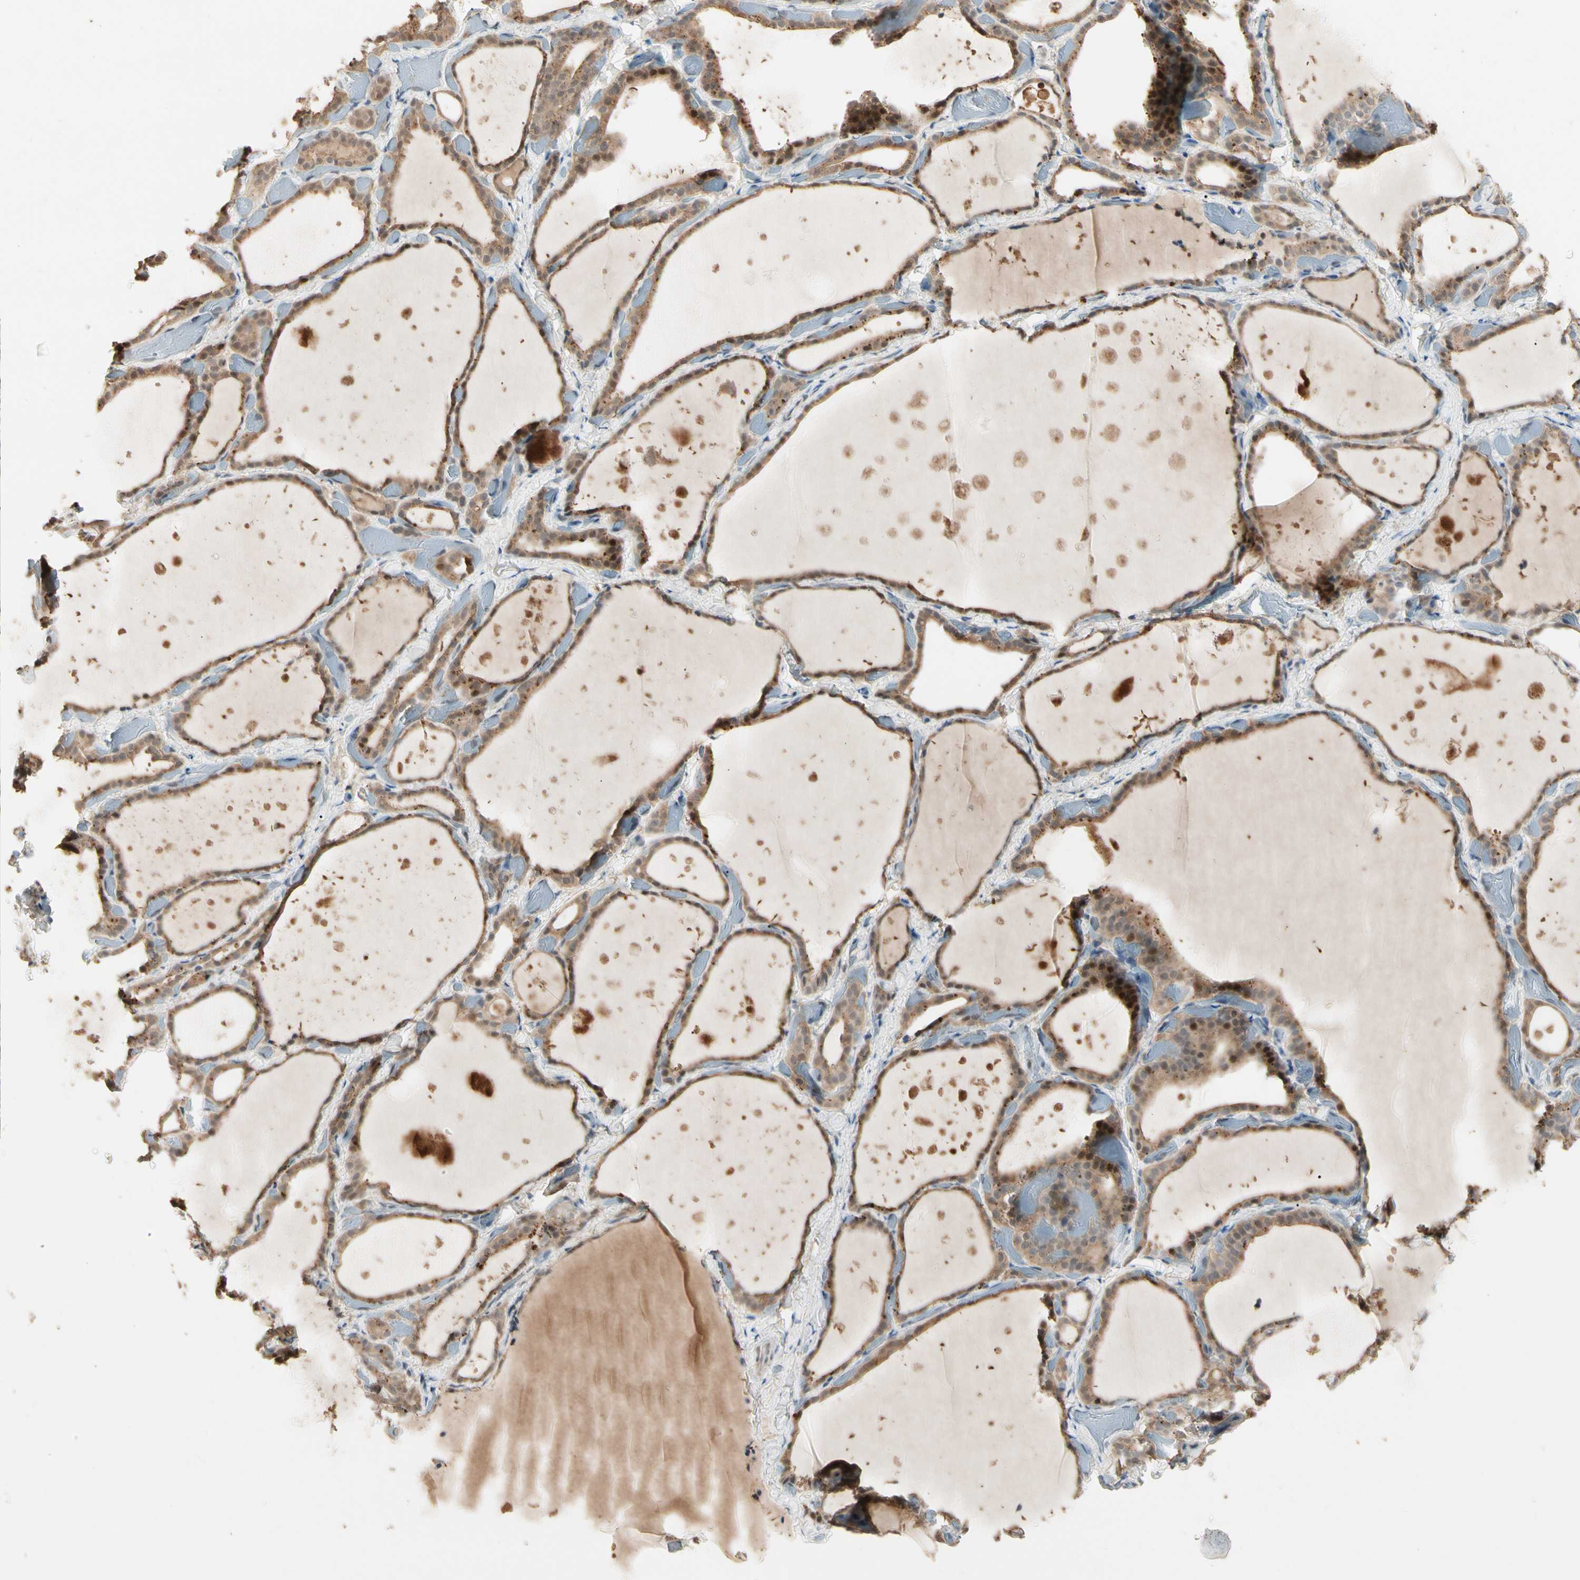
{"staining": {"intensity": "moderate", "quantity": ">75%", "location": "cytoplasmic/membranous,nuclear"}, "tissue": "thyroid gland", "cell_type": "Glandular cells", "image_type": "normal", "snomed": [{"axis": "morphology", "description": "Normal tissue, NOS"}, {"axis": "topography", "description": "Thyroid gland"}], "caption": "This histopathology image displays immunohistochemistry staining of normal human thyroid gland, with medium moderate cytoplasmic/membranous,nuclear positivity in about >75% of glandular cells.", "gene": "ATG4C", "patient": {"sex": "female", "age": 44}}